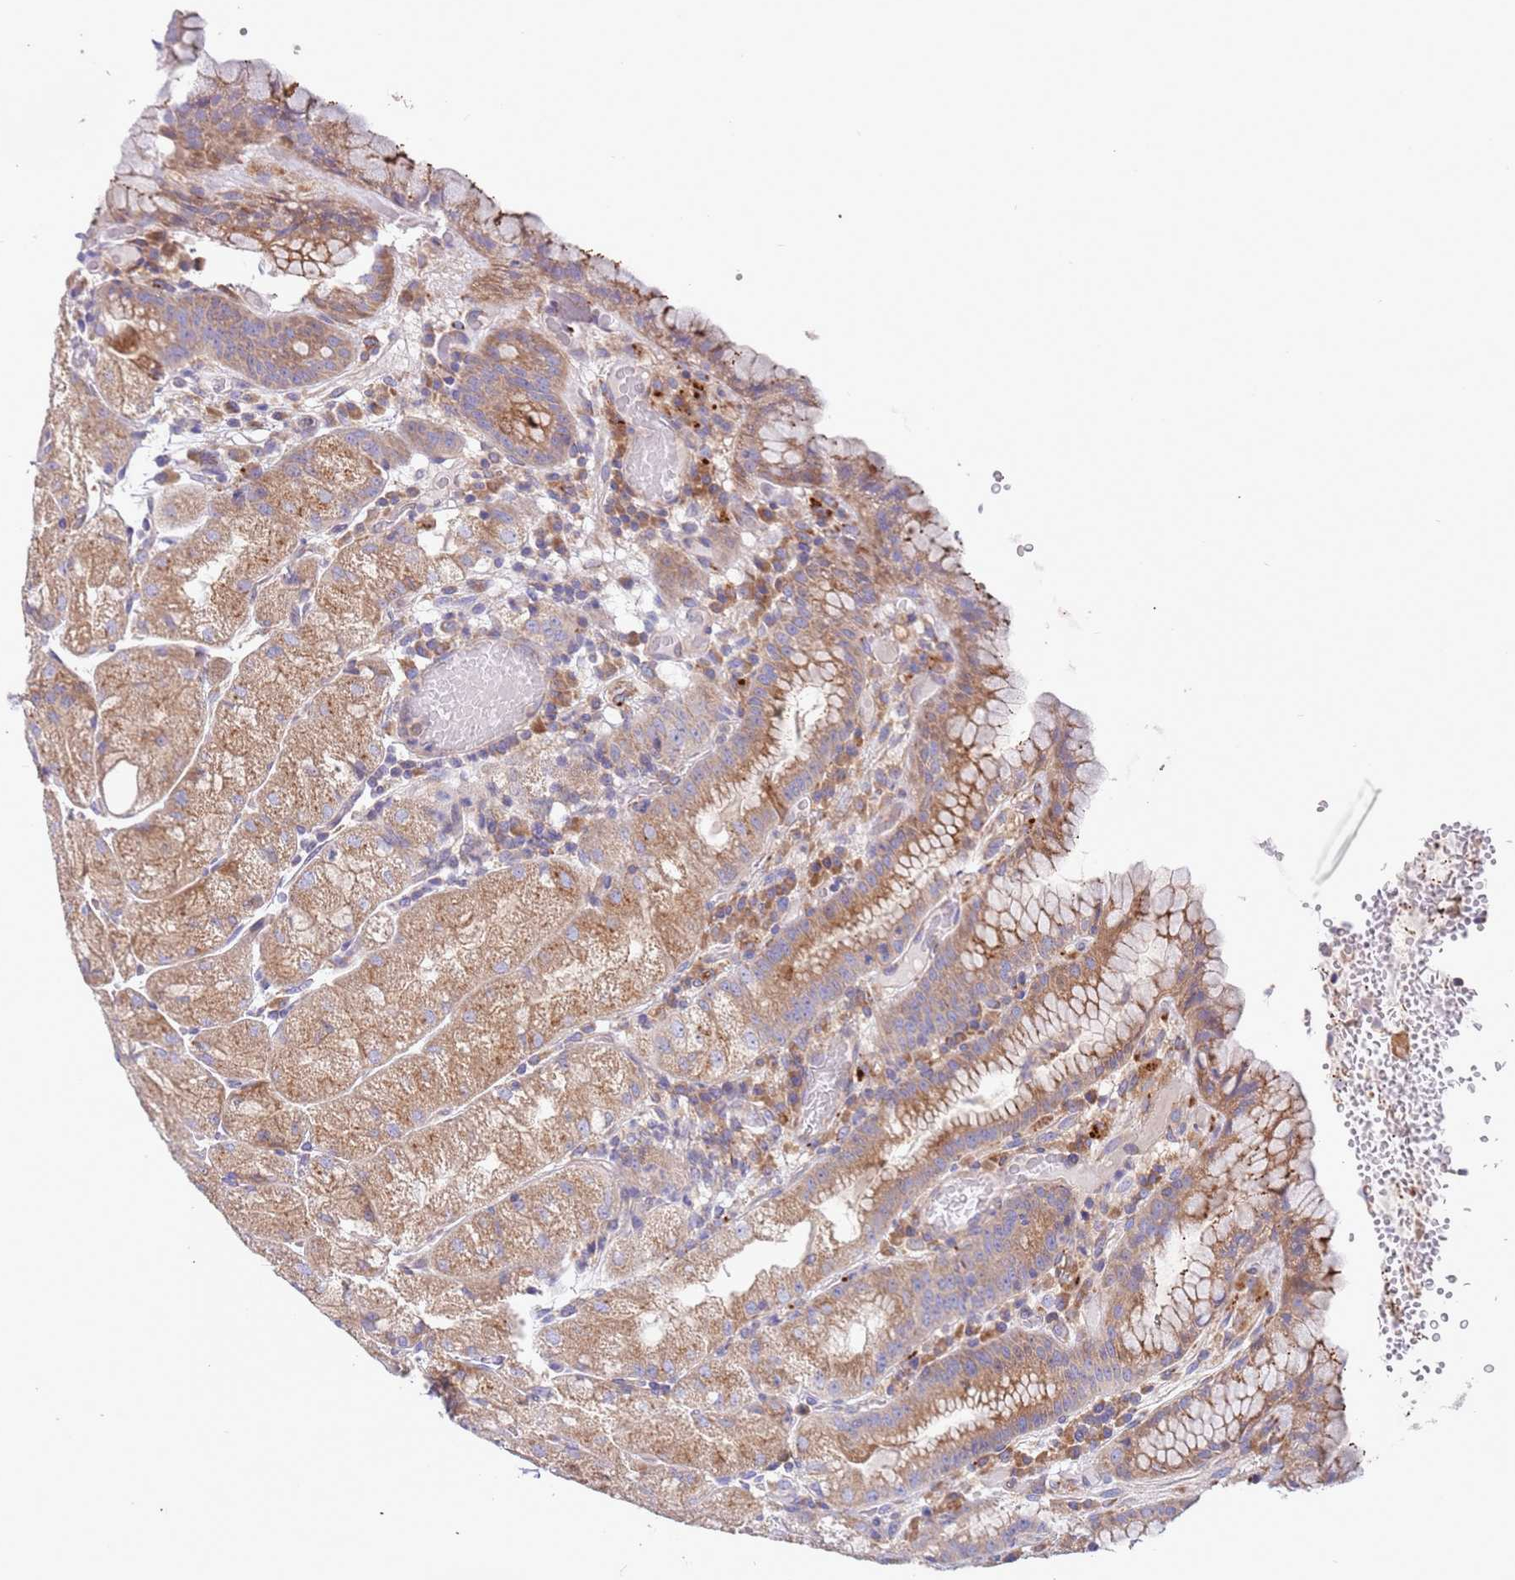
{"staining": {"intensity": "moderate", "quantity": ">75%", "location": "cytoplasmic/membranous"}, "tissue": "stomach", "cell_type": "Glandular cells", "image_type": "normal", "snomed": [{"axis": "morphology", "description": "Normal tissue, NOS"}, {"axis": "topography", "description": "Stomach, upper"}], "caption": "A brown stain shows moderate cytoplasmic/membranous expression of a protein in glandular cells of normal stomach. (DAB IHC with brightfield microscopy, high magnification).", "gene": "ARMCX6", "patient": {"sex": "male", "age": 52}}